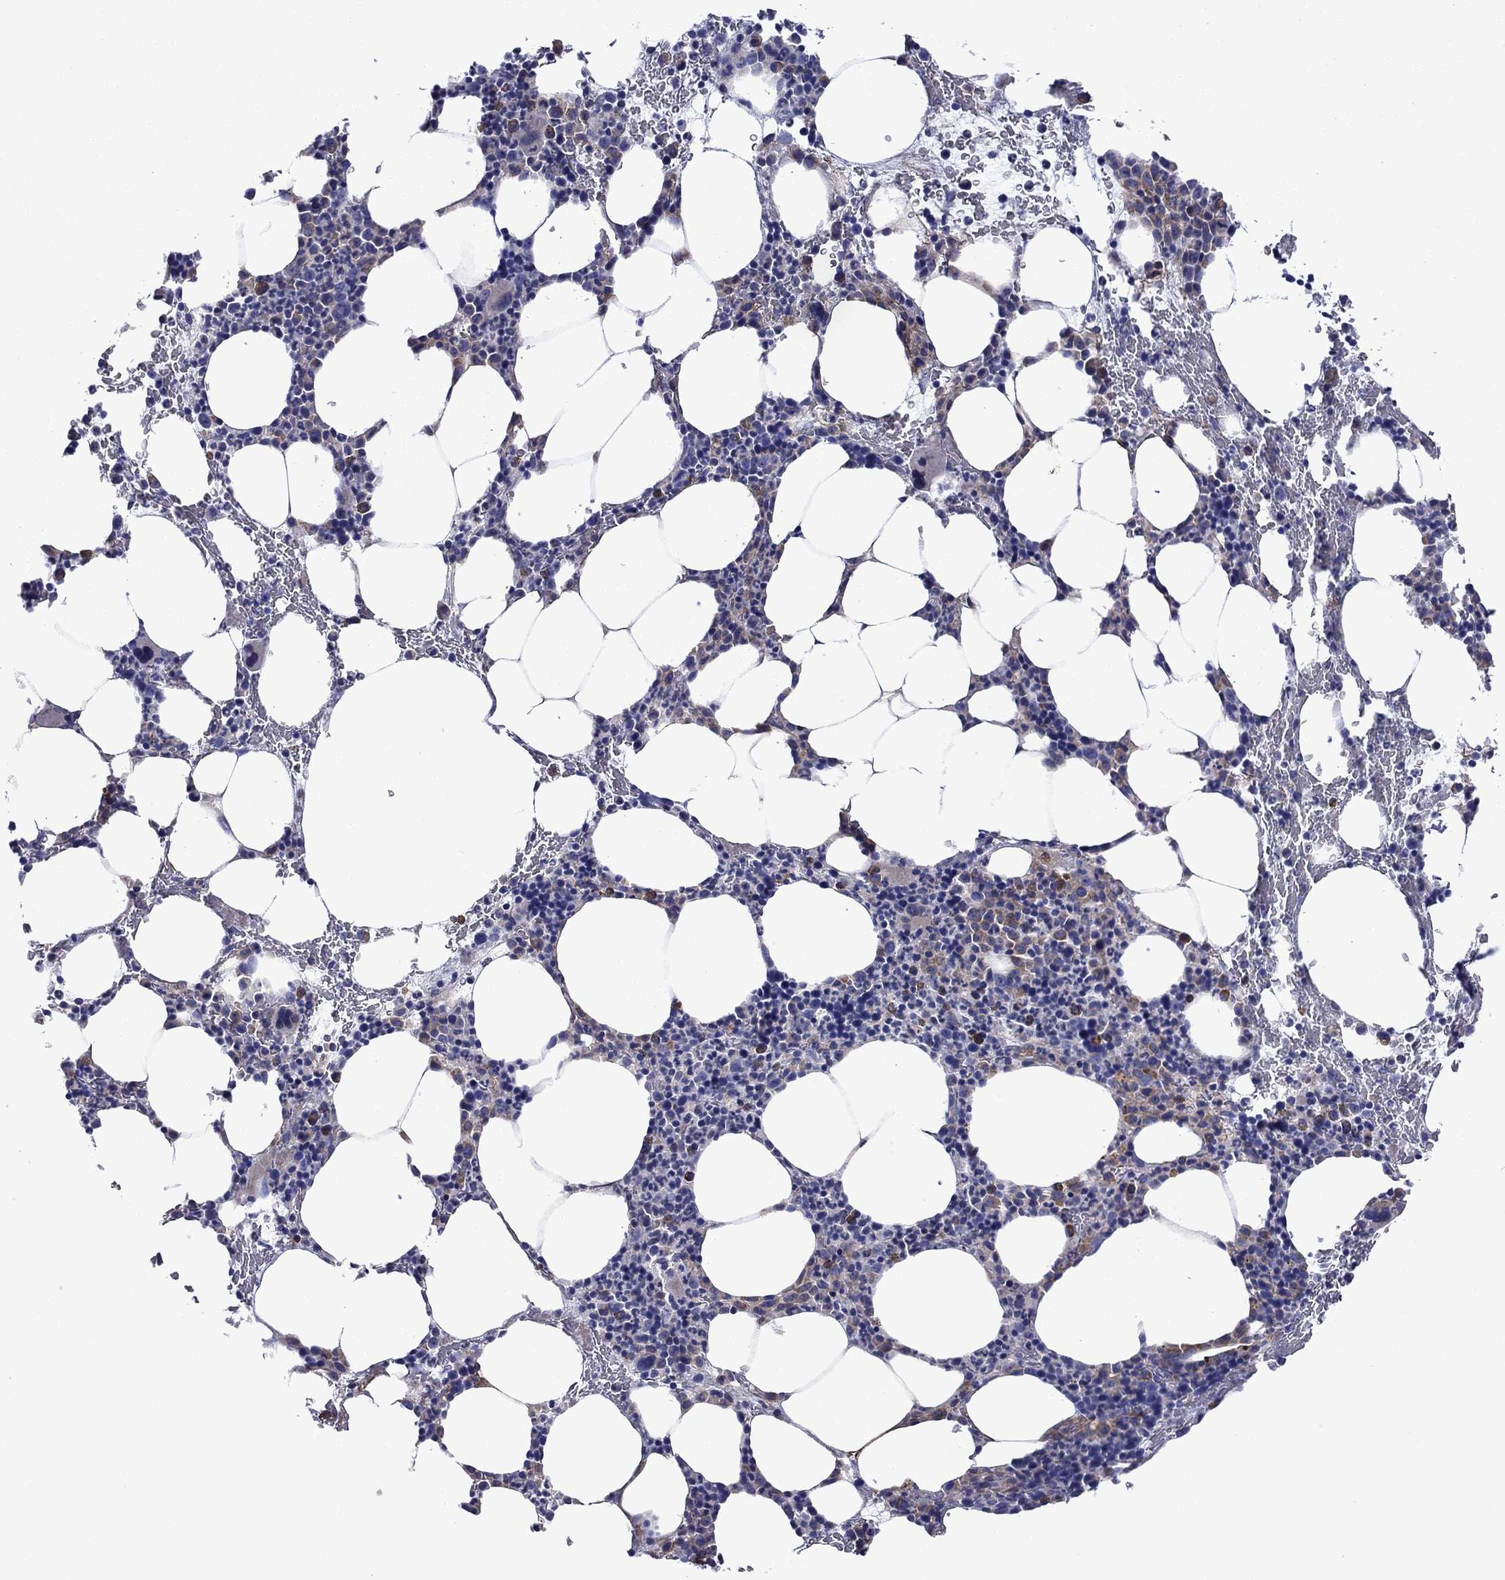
{"staining": {"intensity": "moderate", "quantity": "<25%", "location": "cytoplasmic/membranous"}, "tissue": "bone marrow", "cell_type": "Hematopoietic cells", "image_type": "normal", "snomed": [{"axis": "morphology", "description": "Normal tissue, NOS"}, {"axis": "topography", "description": "Bone marrow"}], "caption": "Bone marrow stained with immunohistochemistry shows moderate cytoplasmic/membranous staining in about <25% of hematopoietic cells.", "gene": "HSPG2", "patient": {"sex": "male", "age": 83}}